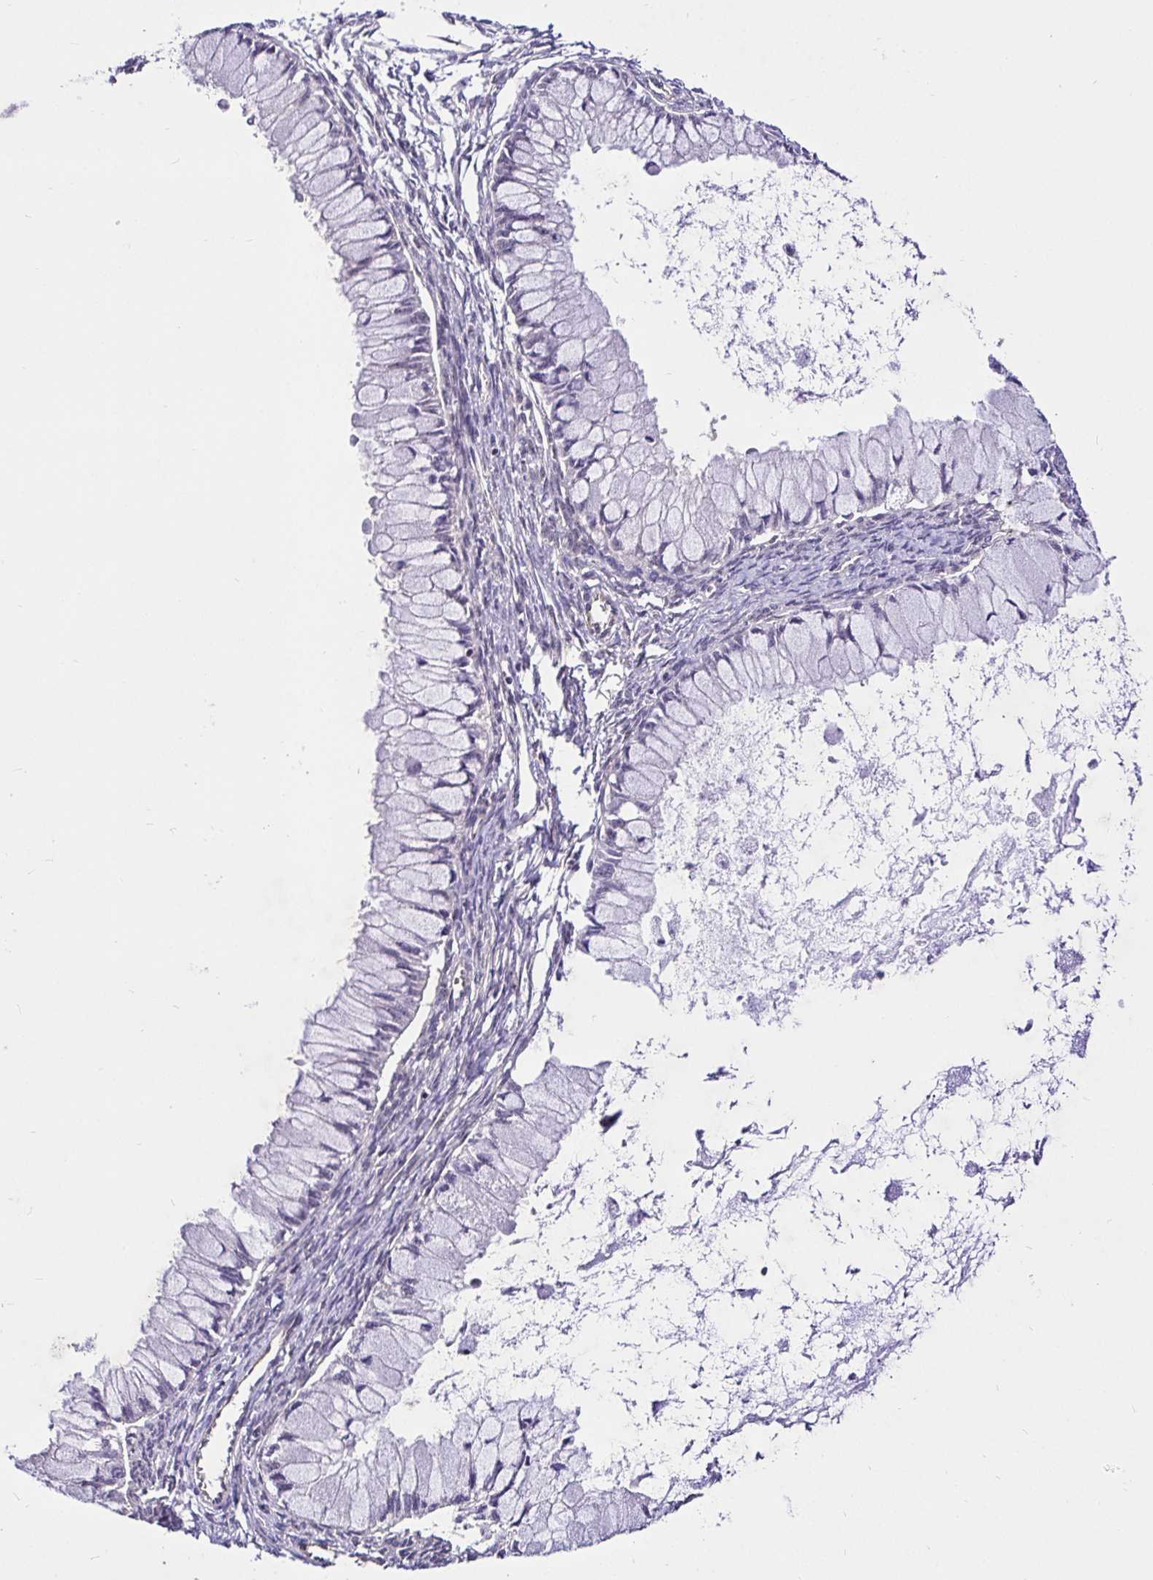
{"staining": {"intensity": "negative", "quantity": "none", "location": "none"}, "tissue": "ovarian cancer", "cell_type": "Tumor cells", "image_type": "cancer", "snomed": [{"axis": "morphology", "description": "Cystadenocarcinoma, mucinous, NOS"}, {"axis": "topography", "description": "Ovary"}], "caption": "The IHC image has no significant expression in tumor cells of ovarian cancer tissue.", "gene": "UBE2M", "patient": {"sex": "female", "age": 34}}